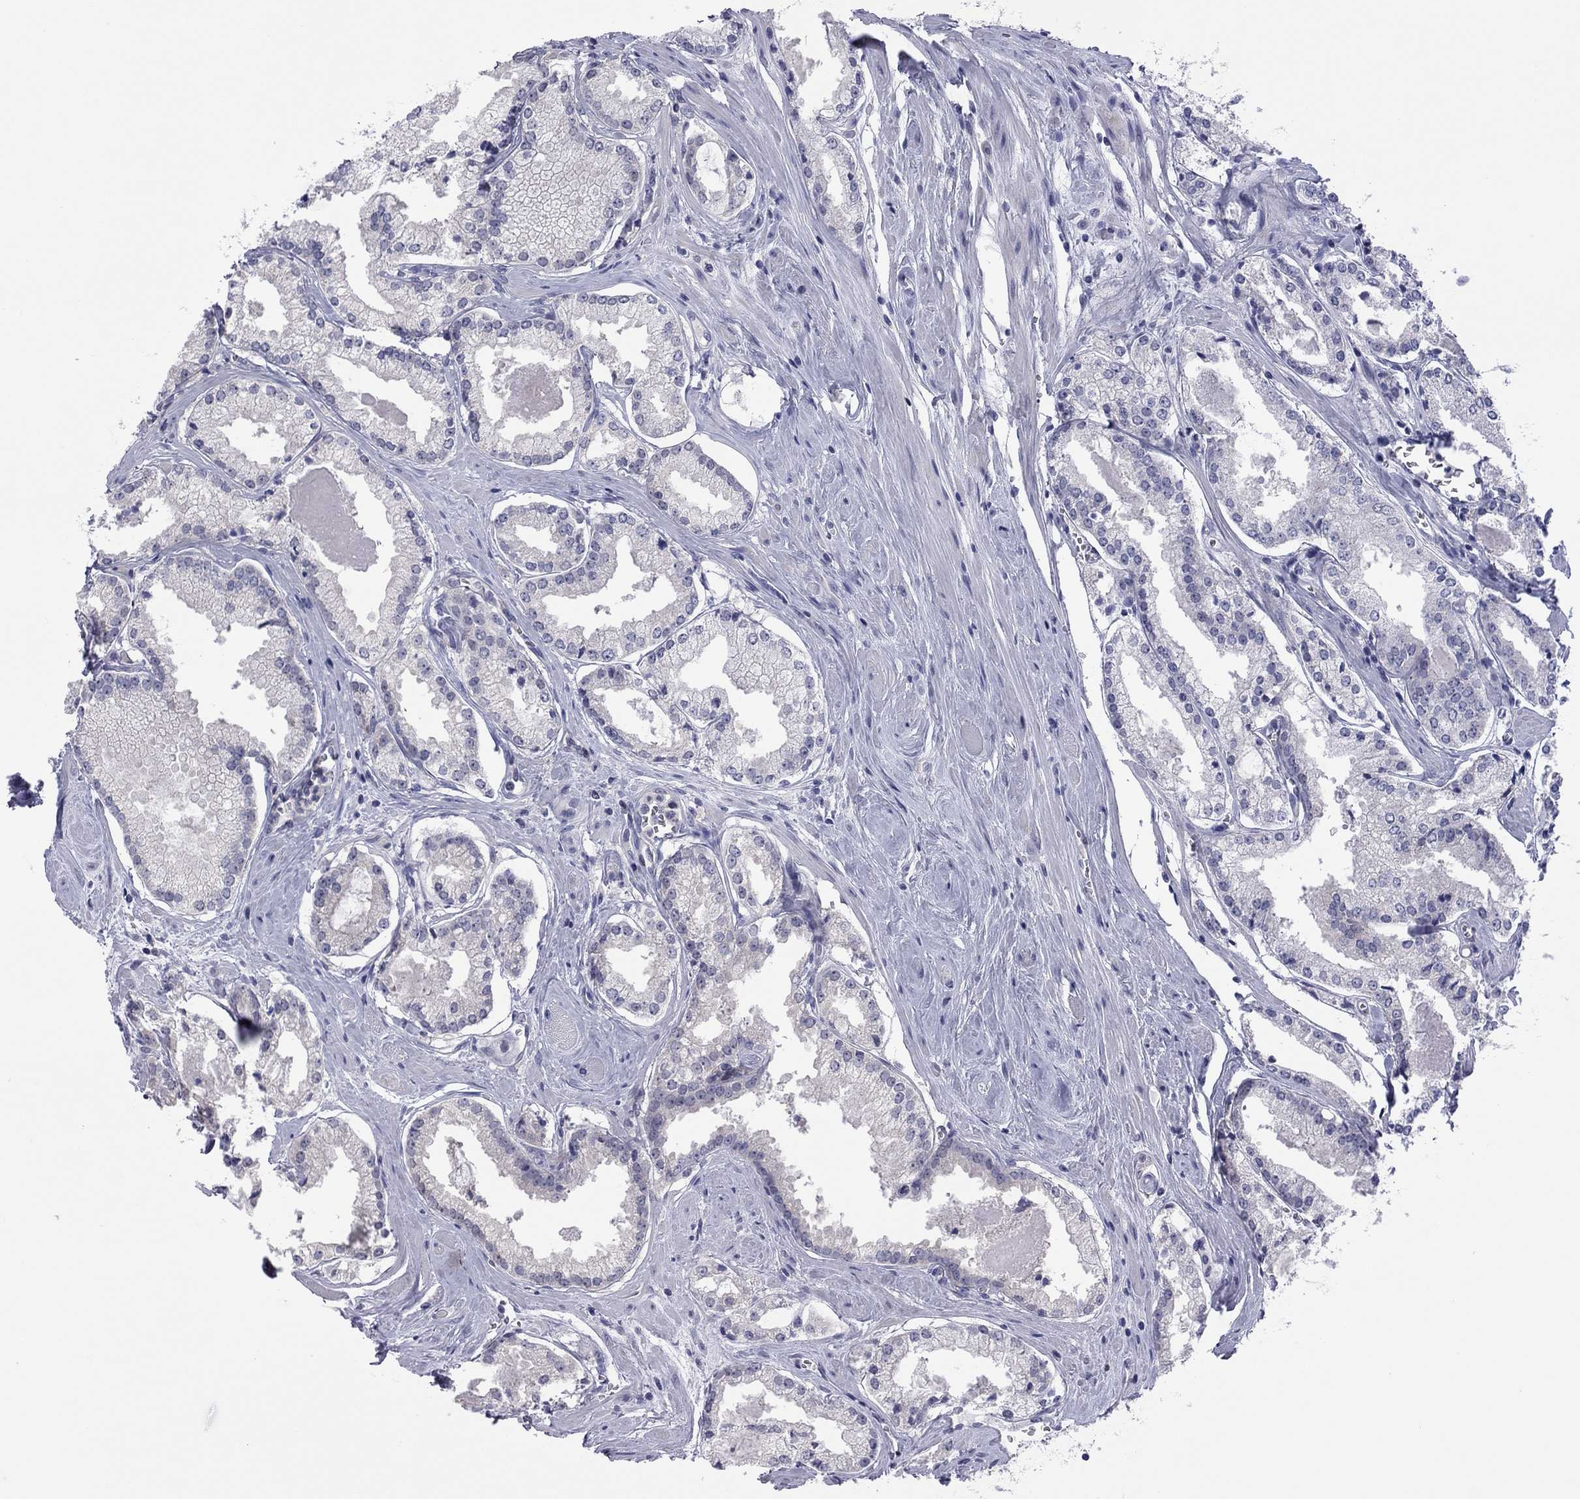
{"staining": {"intensity": "negative", "quantity": "none", "location": "none"}, "tissue": "prostate cancer", "cell_type": "Tumor cells", "image_type": "cancer", "snomed": [{"axis": "morphology", "description": "Adenocarcinoma, NOS"}, {"axis": "topography", "description": "Prostate"}], "caption": "DAB (3,3'-diaminobenzidine) immunohistochemical staining of human adenocarcinoma (prostate) demonstrates no significant expression in tumor cells.", "gene": "POU5F2", "patient": {"sex": "male", "age": 72}}